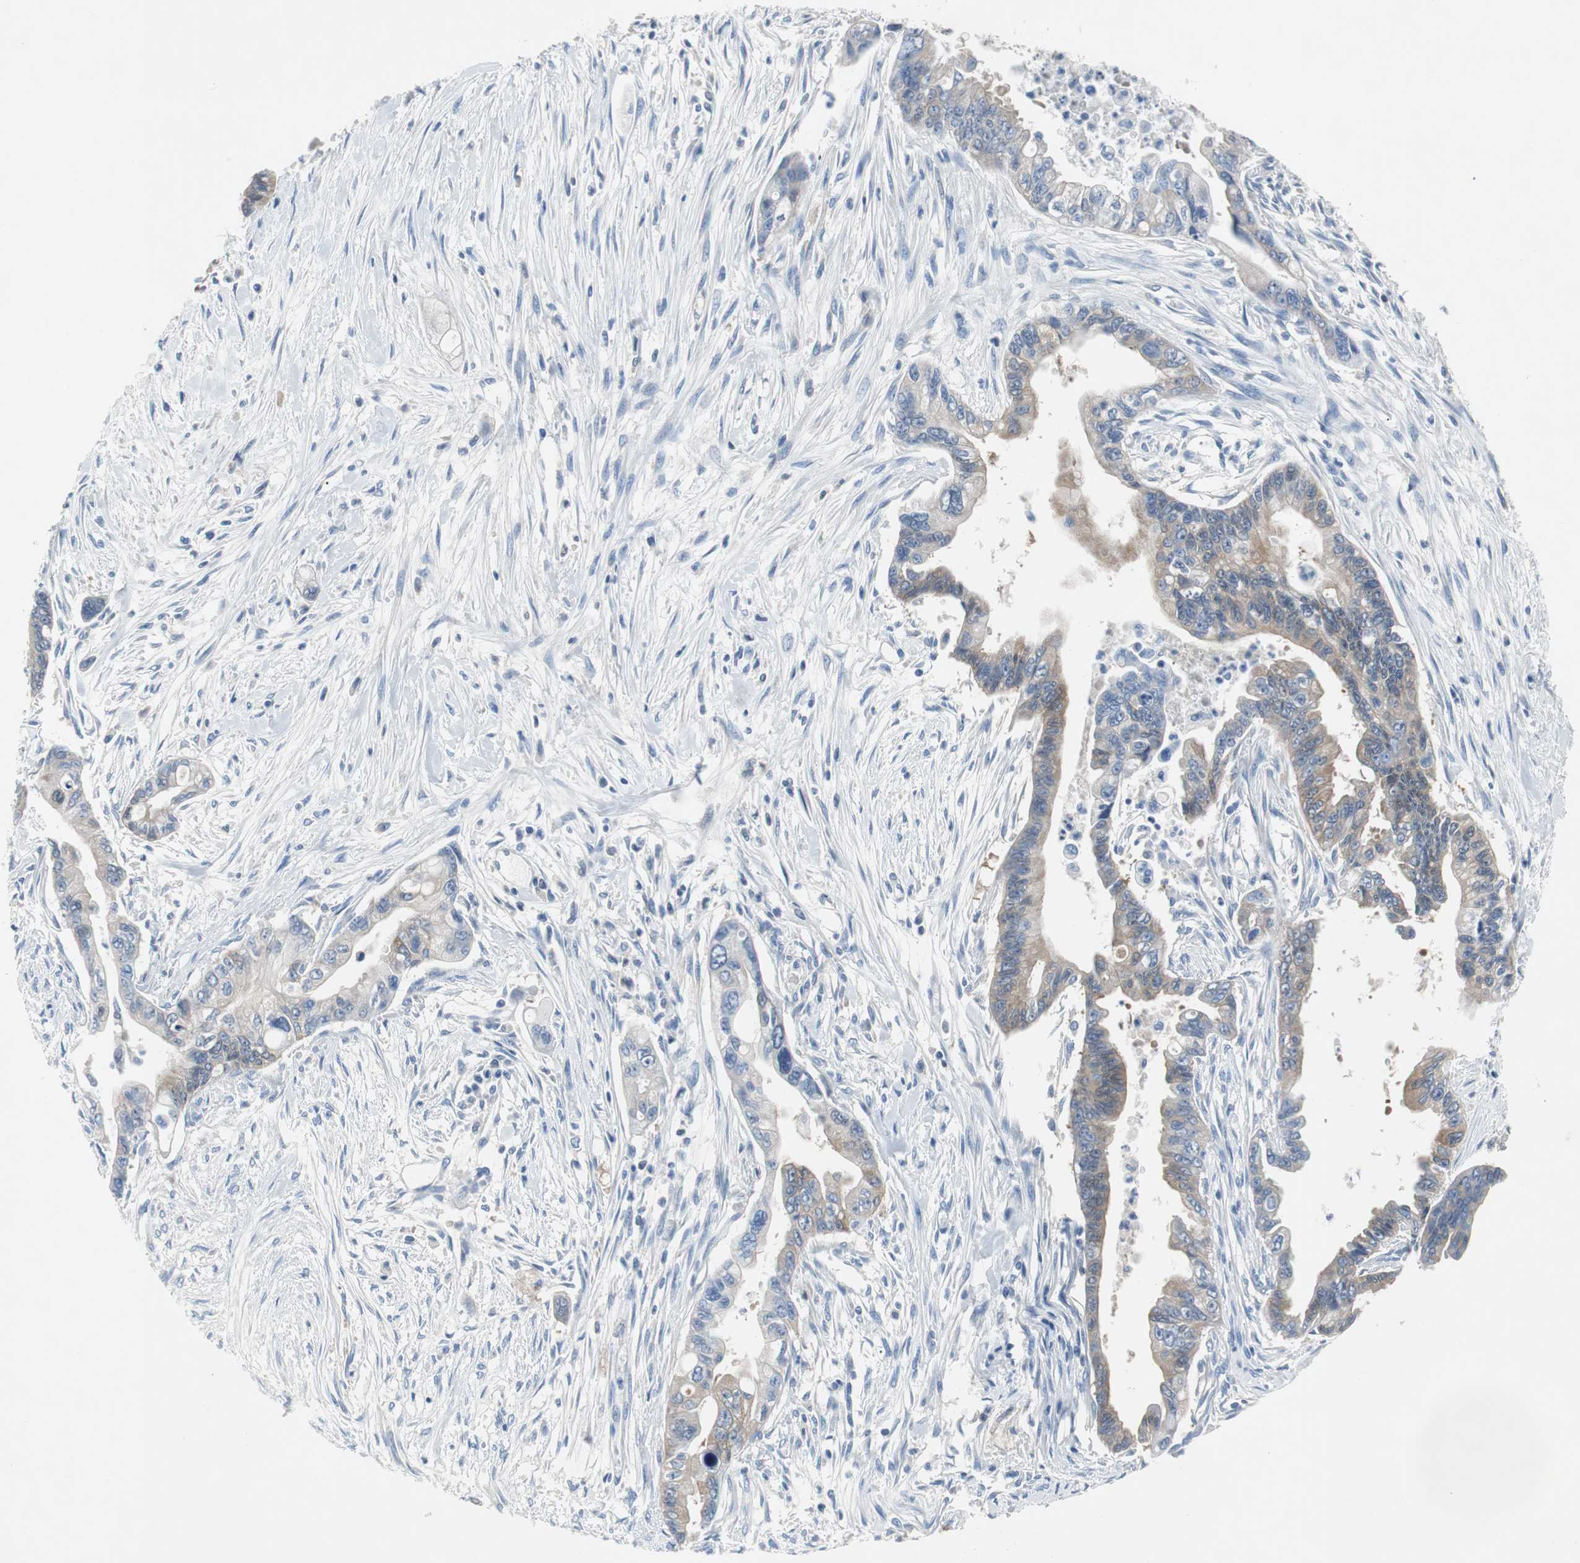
{"staining": {"intensity": "weak", "quantity": "25%-75%", "location": "cytoplasmic/membranous"}, "tissue": "pancreatic cancer", "cell_type": "Tumor cells", "image_type": "cancer", "snomed": [{"axis": "morphology", "description": "Adenocarcinoma, NOS"}, {"axis": "topography", "description": "Pancreas"}], "caption": "DAB (3,3'-diaminobenzidine) immunohistochemical staining of pancreatic cancer (adenocarcinoma) reveals weak cytoplasmic/membranous protein positivity in about 25%-75% of tumor cells.", "gene": "EEF2K", "patient": {"sex": "male", "age": 70}}